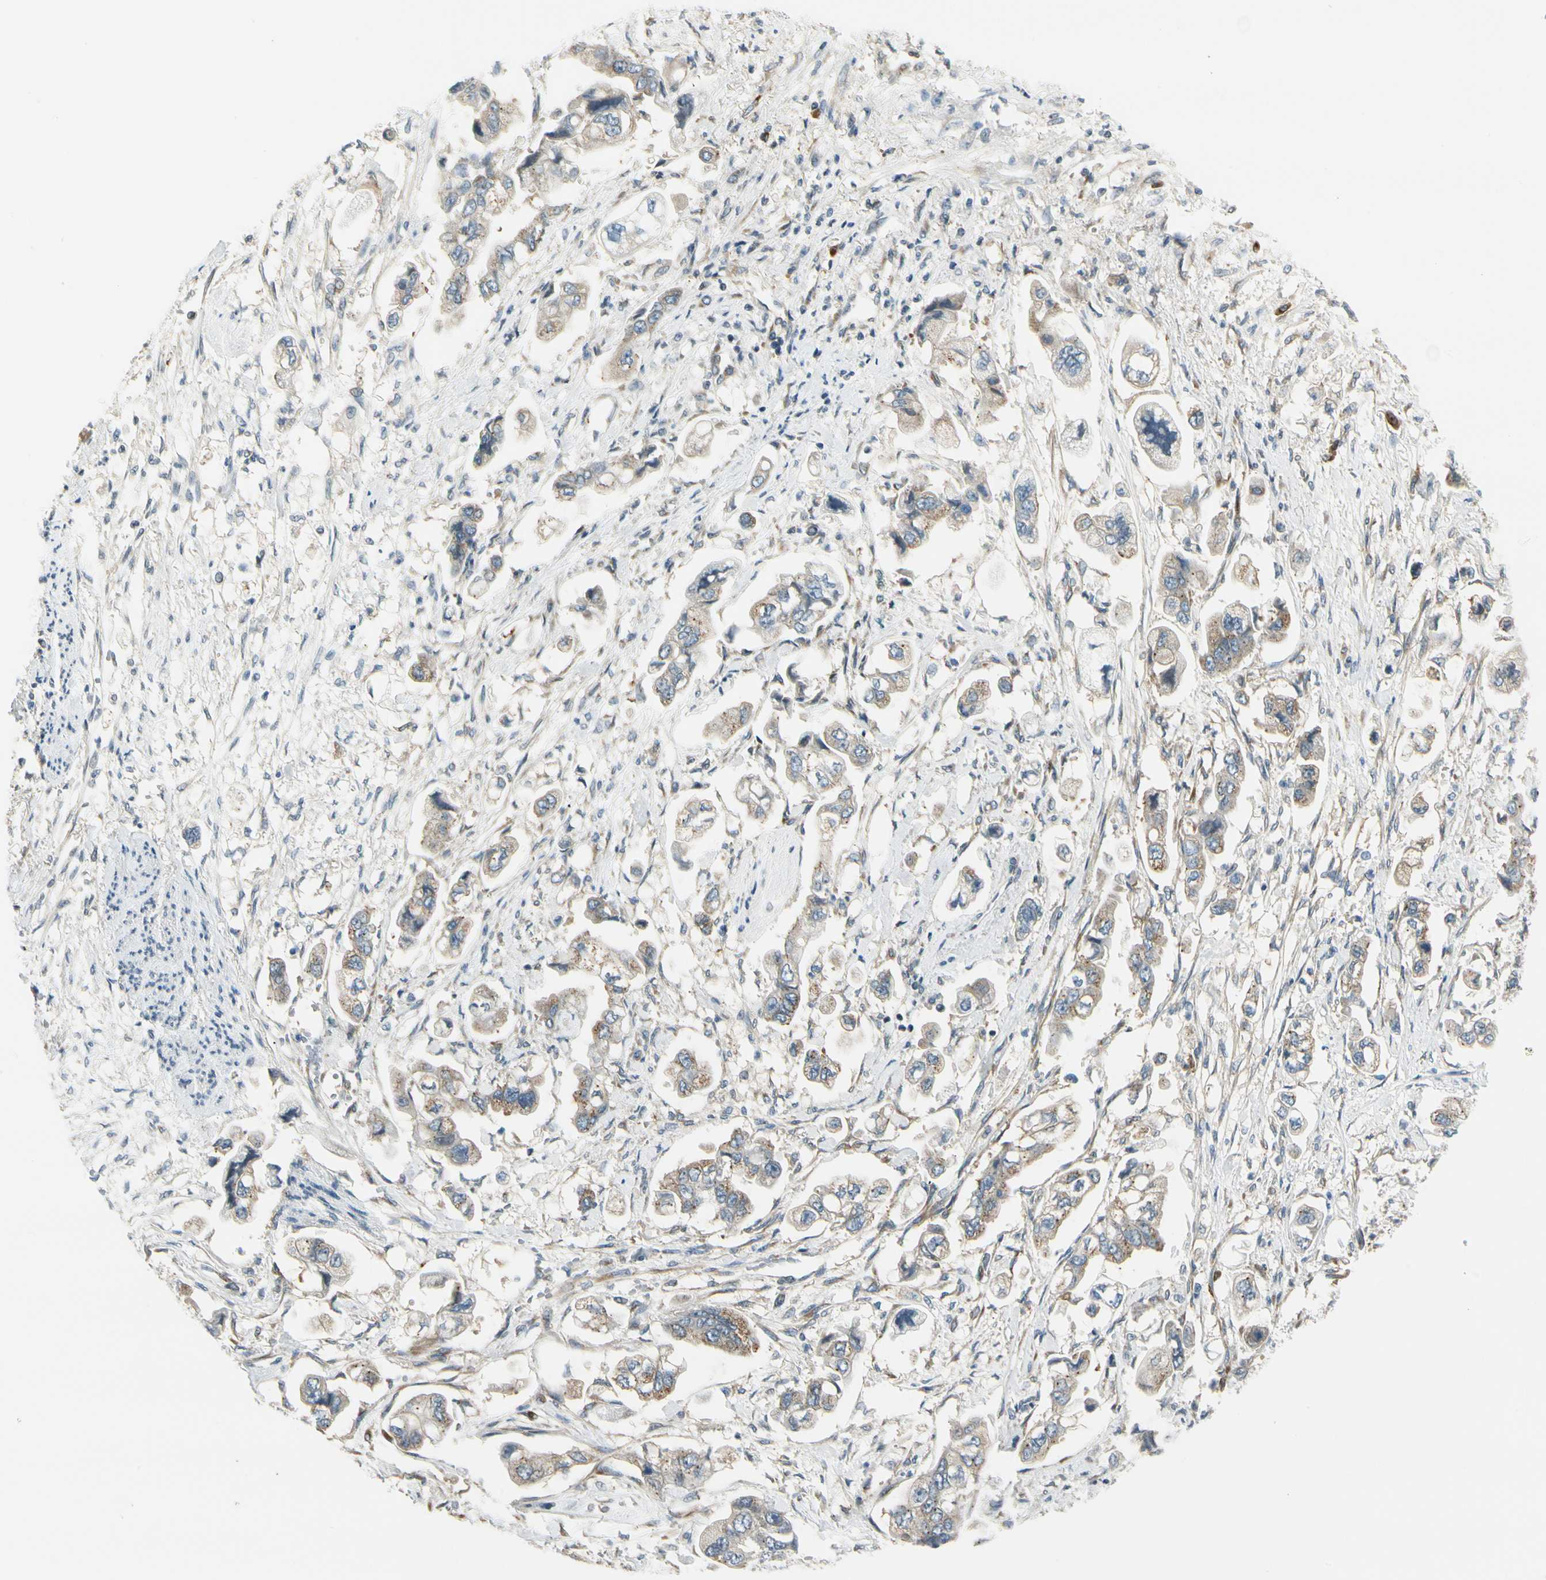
{"staining": {"intensity": "moderate", "quantity": ">75%", "location": "cytoplasmic/membranous"}, "tissue": "stomach cancer", "cell_type": "Tumor cells", "image_type": "cancer", "snomed": [{"axis": "morphology", "description": "Adenocarcinoma, NOS"}, {"axis": "topography", "description": "Stomach"}], "caption": "DAB (3,3'-diaminobenzidine) immunohistochemical staining of stomach cancer (adenocarcinoma) displays moderate cytoplasmic/membranous protein positivity in about >75% of tumor cells.", "gene": "MANSC1", "patient": {"sex": "male", "age": 62}}